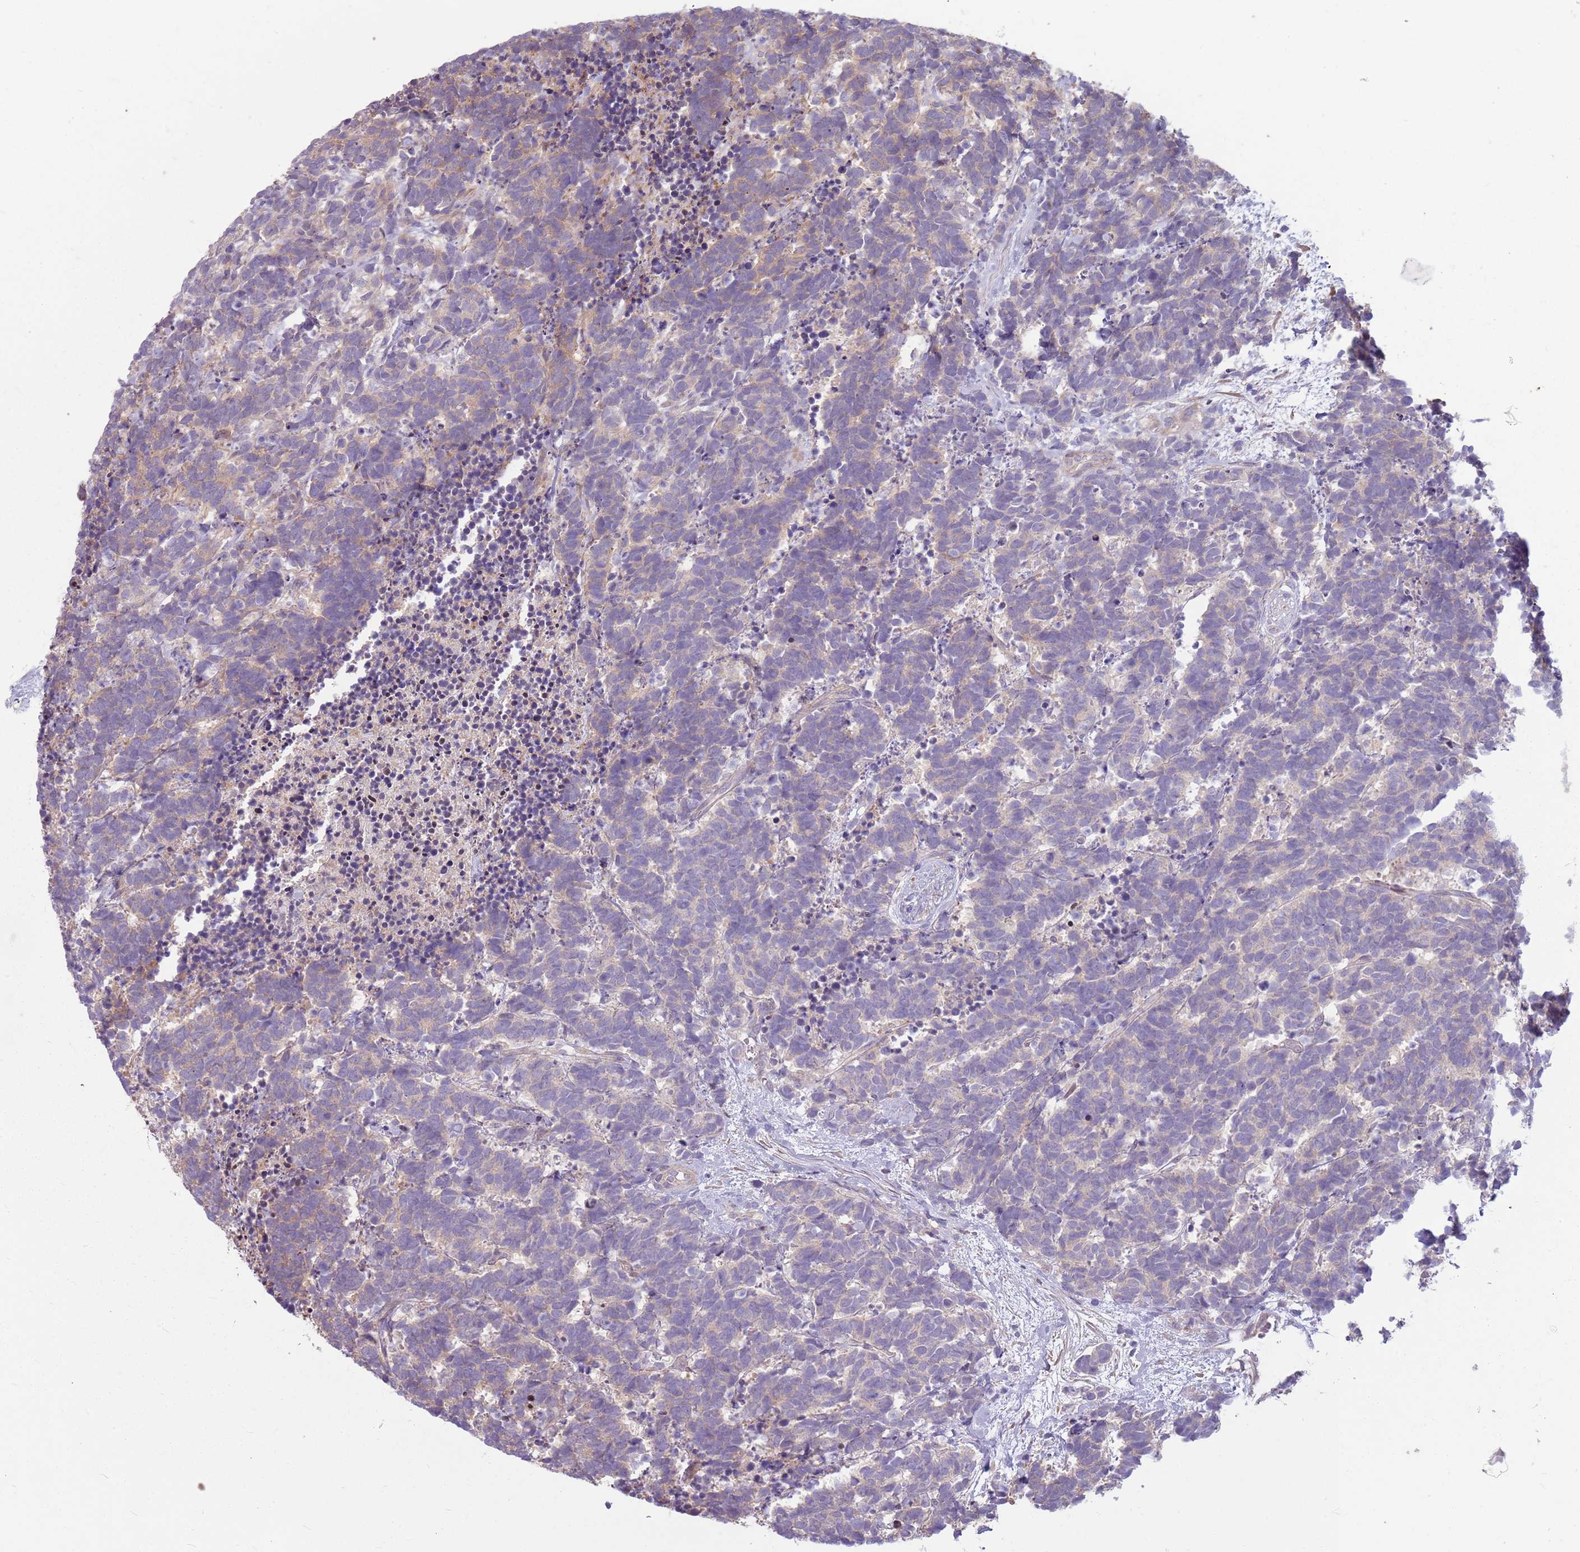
{"staining": {"intensity": "weak", "quantity": "<25%", "location": "cytoplasmic/membranous"}, "tissue": "carcinoid", "cell_type": "Tumor cells", "image_type": "cancer", "snomed": [{"axis": "morphology", "description": "Carcinoma, NOS"}, {"axis": "morphology", "description": "Carcinoid, malignant, NOS"}, {"axis": "topography", "description": "Prostate"}], "caption": "Immunohistochemistry (IHC) of carcinoid displays no staining in tumor cells.", "gene": "RPL21", "patient": {"sex": "male", "age": 57}}